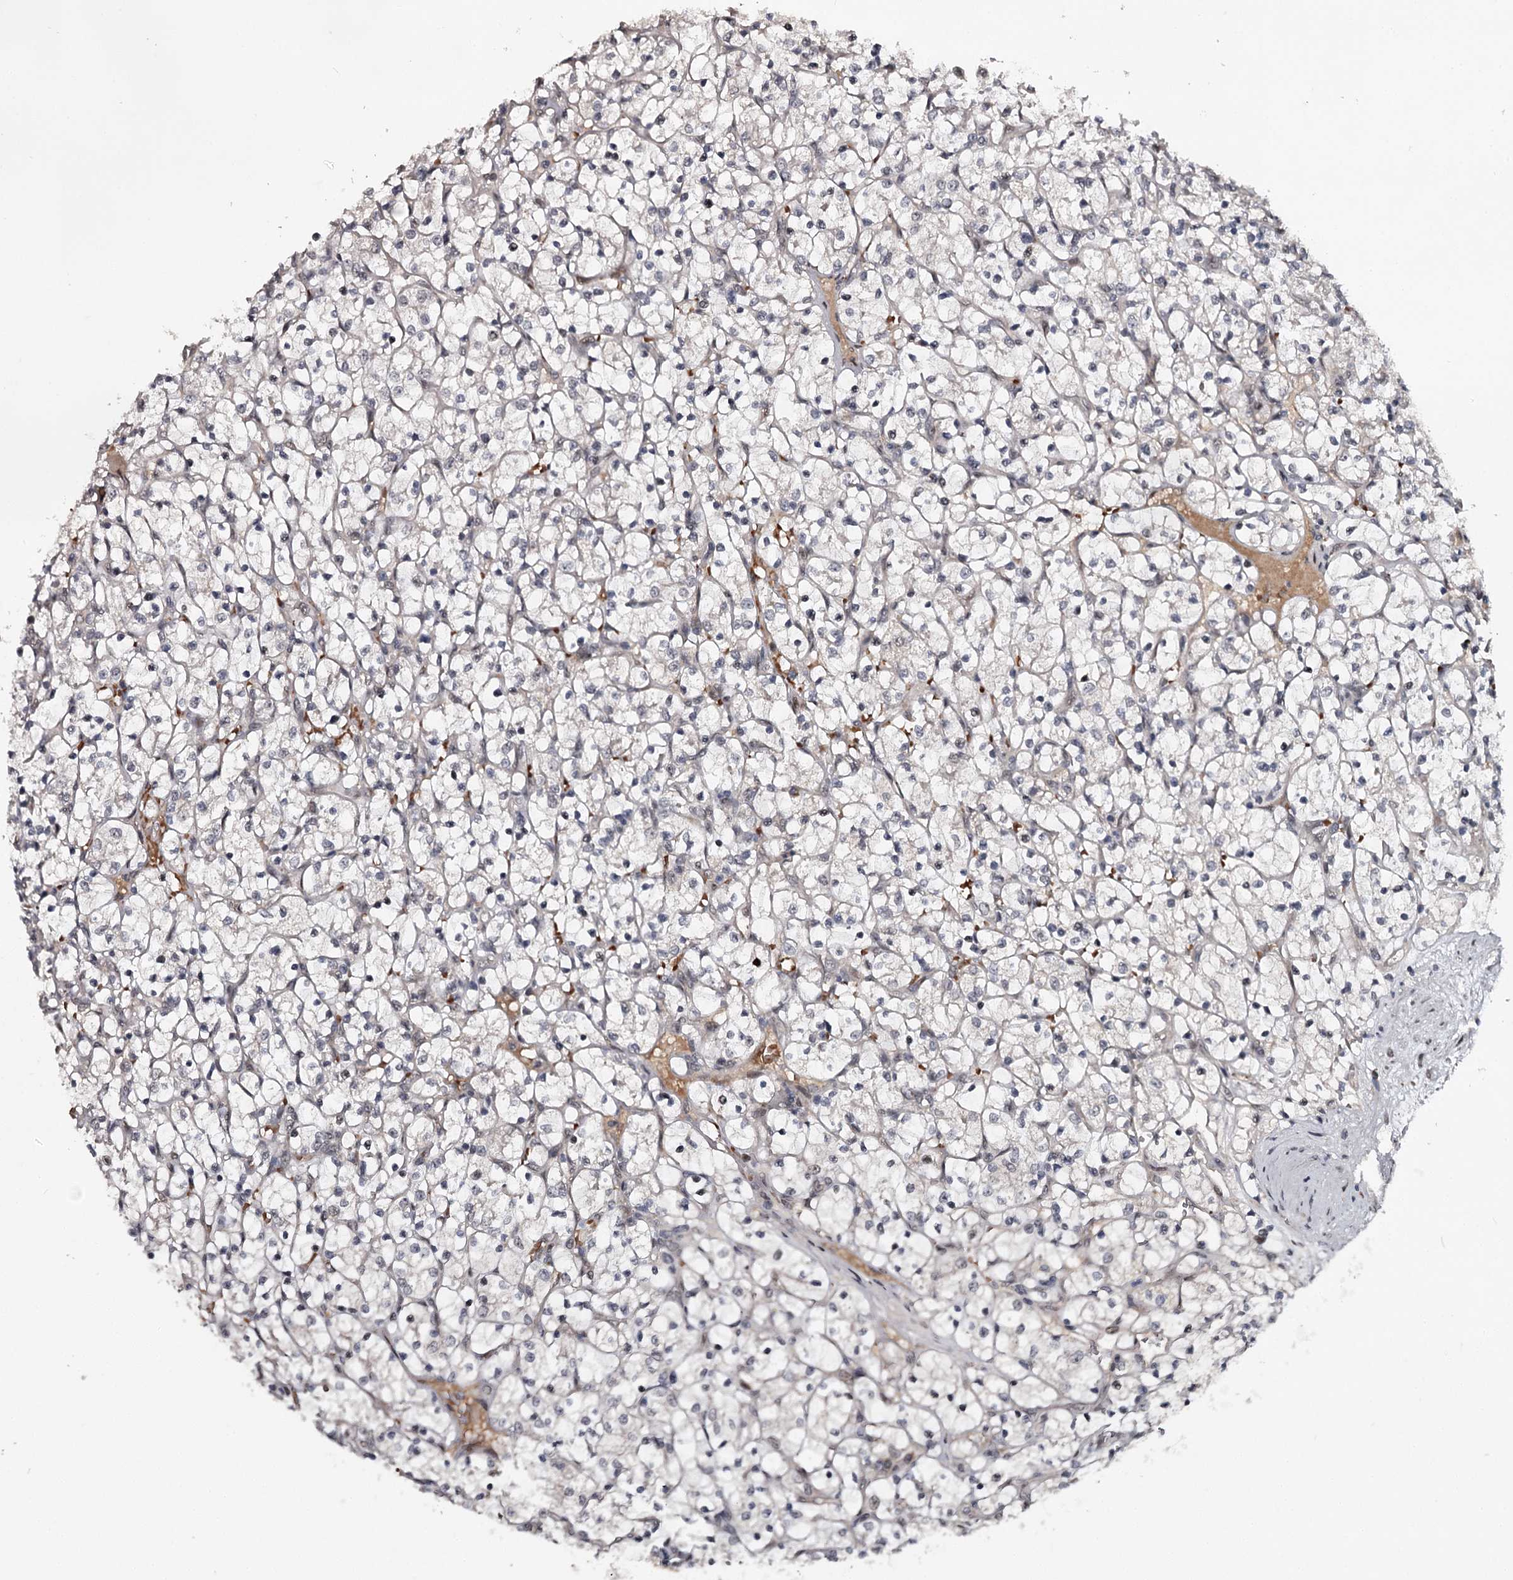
{"staining": {"intensity": "negative", "quantity": "none", "location": "none"}, "tissue": "renal cancer", "cell_type": "Tumor cells", "image_type": "cancer", "snomed": [{"axis": "morphology", "description": "Adenocarcinoma, NOS"}, {"axis": "topography", "description": "Kidney"}], "caption": "This is a histopathology image of IHC staining of renal cancer, which shows no expression in tumor cells.", "gene": "RNF44", "patient": {"sex": "female", "age": 69}}